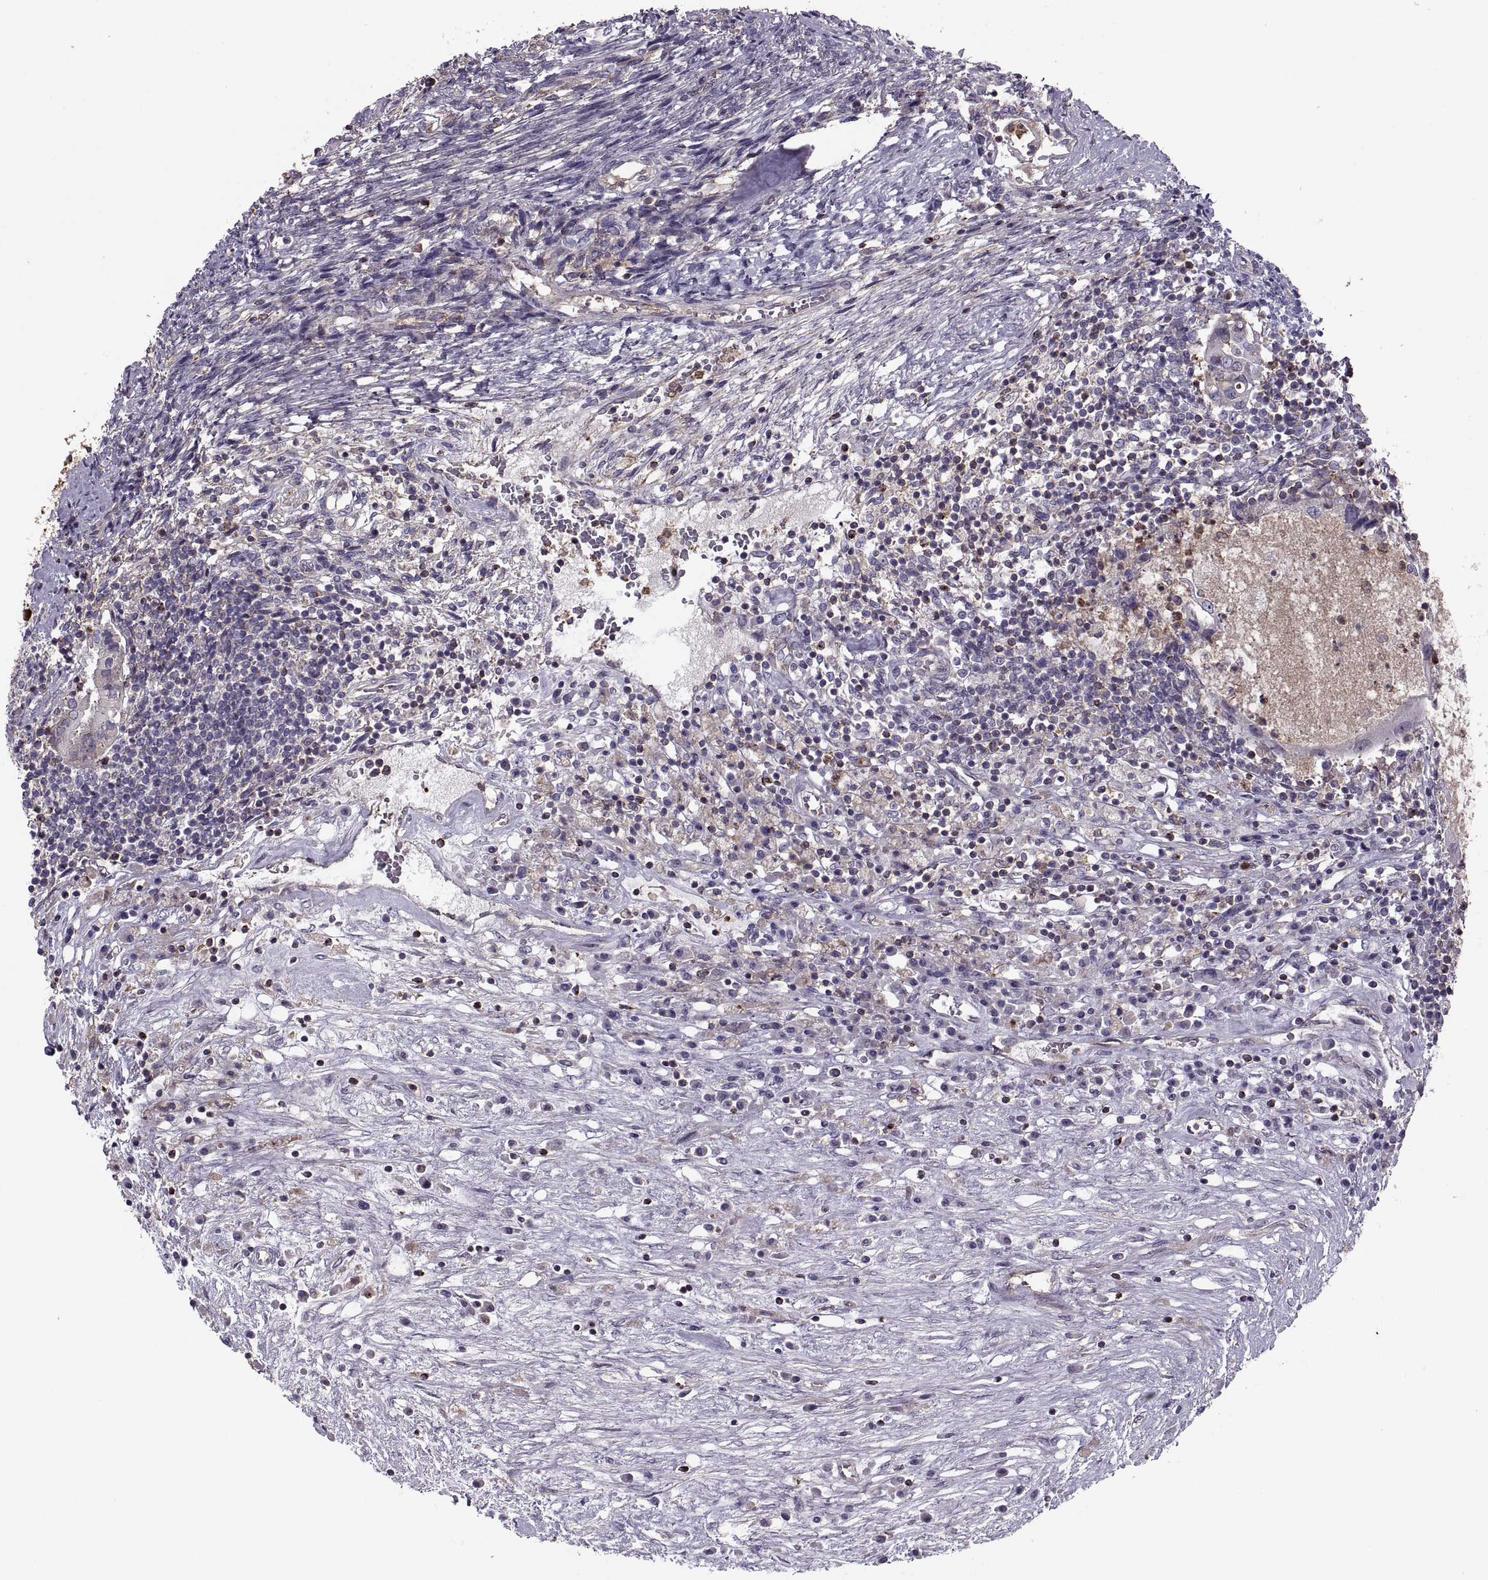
{"staining": {"intensity": "weak", "quantity": "<25%", "location": "cytoplasmic/membranous"}, "tissue": "testis cancer", "cell_type": "Tumor cells", "image_type": "cancer", "snomed": [{"axis": "morphology", "description": "Carcinoma, Embryonal, NOS"}, {"axis": "topography", "description": "Testis"}], "caption": "The histopathology image demonstrates no significant expression in tumor cells of testis cancer.", "gene": "SLC2A3", "patient": {"sex": "male", "age": 37}}